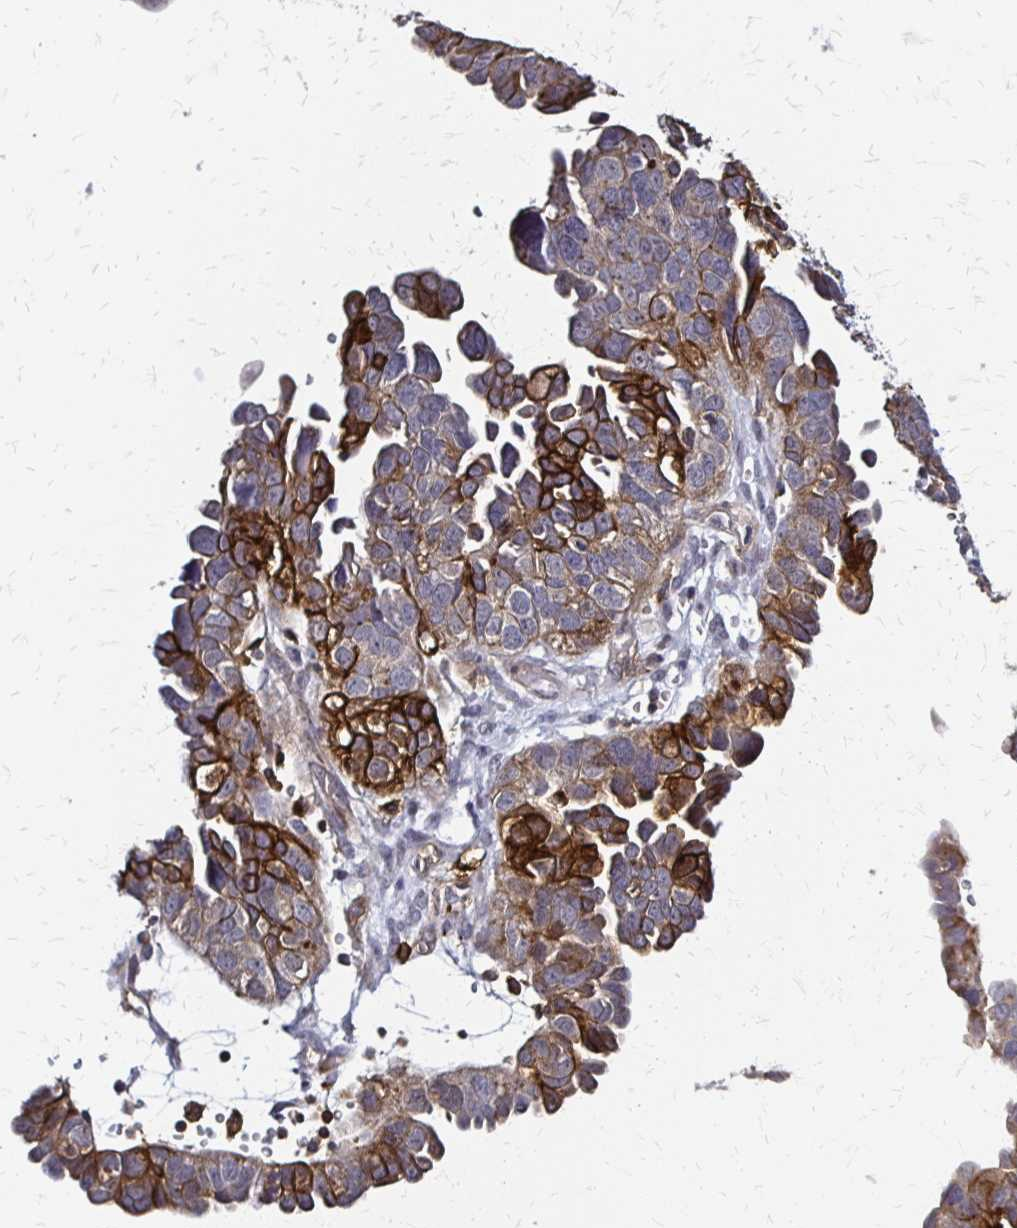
{"staining": {"intensity": "strong", "quantity": "<25%", "location": "cytoplasmic/membranous"}, "tissue": "ovarian cancer", "cell_type": "Tumor cells", "image_type": "cancer", "snomed": [{"axis": "morphology", "description": "Cystadenocarcinoma, serous, NOS"}, {"axis": "topography", "description": "Ovary"}], "caption": "This micrograph shows immunohistochemistry staining of serous cystadenocarcinoma (ovarian), with medium strong cytoplasmic/membranous expression in about <25% of tumor cells.", "gene": "SLC9A9", "patient": {"sex": "female", "age": 64}}